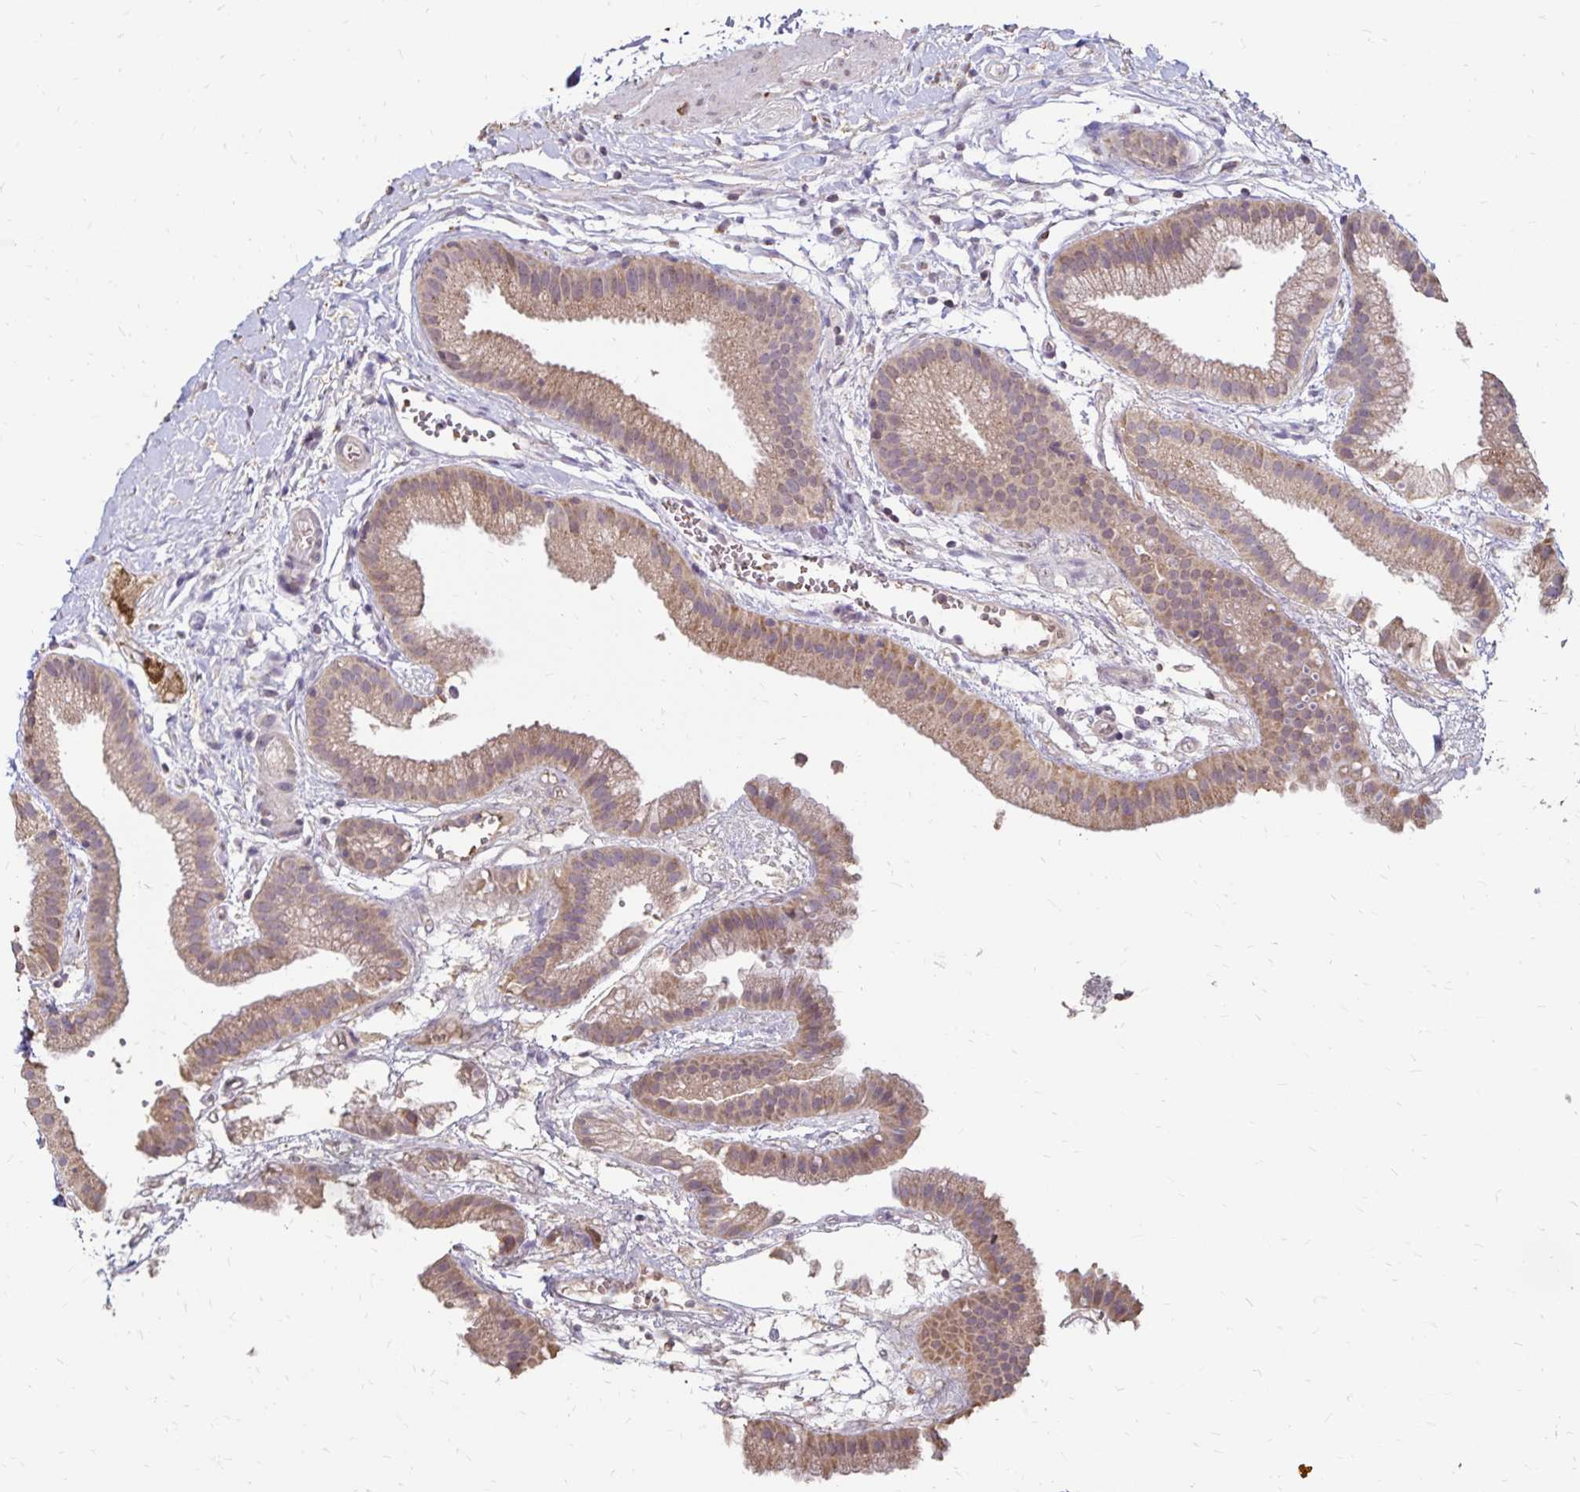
{"staining": {"intensity": "moderate", "quantity": ">75%", "location": "cytoplasmic/membranous"}, "tissue": "gallbladder", "cell_type": "Glandular cells", "image_type": "normal", "snomed": [{"axis": "morphology", "description": "Normal tissue, NOS"}, {"axis": "topography", "description": "Gallbladder"}], "caption": "Protein staining exhibits moderate cytoplasmic/membranous positivity in approximately >75% of glandular cells in unremarkable gallbladder.", "gene": "EMC10", "patient": {"sex": "female", "age": 63}}